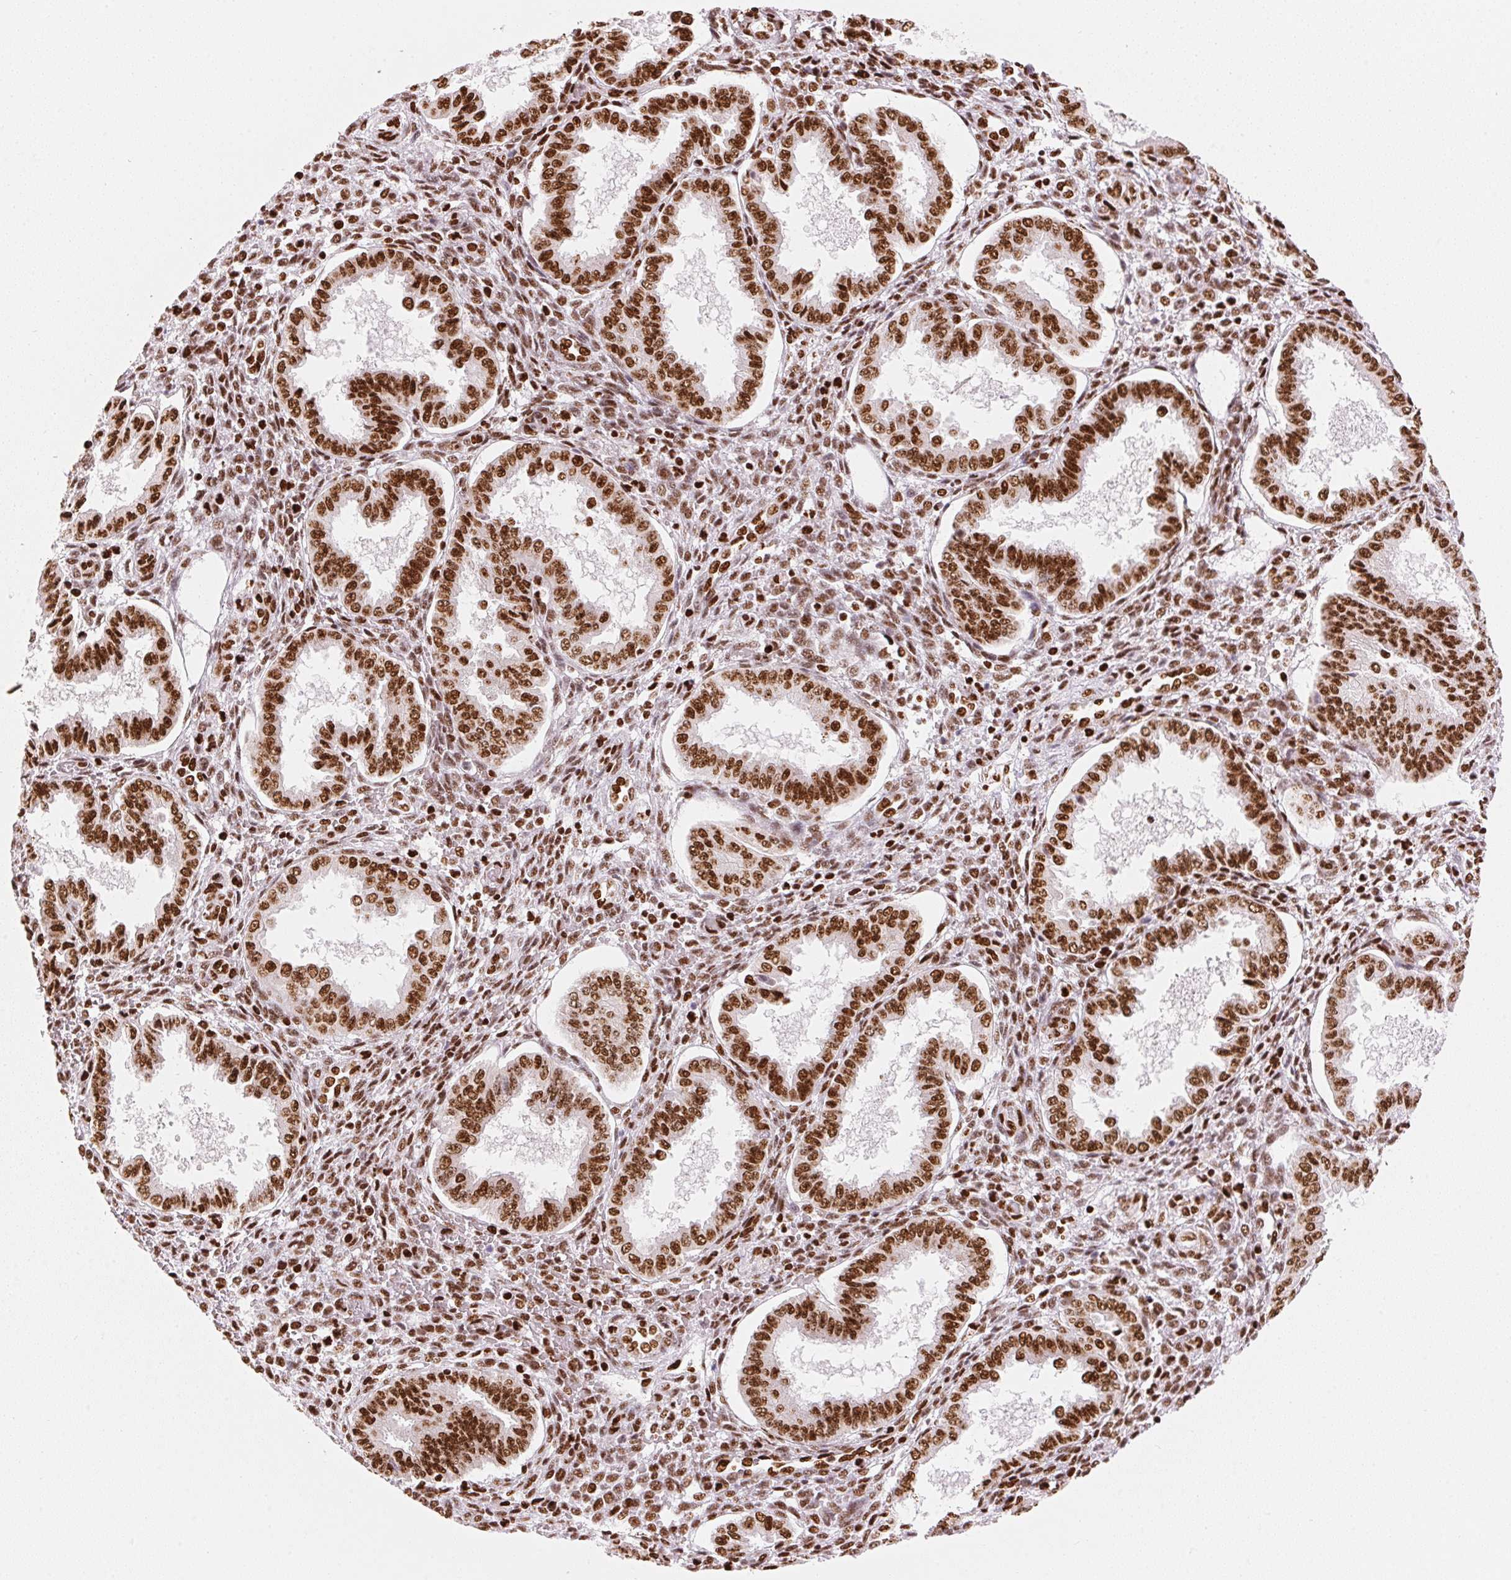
{"staining": {"intensity": "strong", "quantity": ">75%", "location": "nuclear"}, "tissue": "endometrium", "cell_type": "Cells in endometrial stroma", "image_type": "normal", "snomed": [{"axis": "morphology", "description": "Normal tissue, NOS"}, {"axis": "topography", "description": "Endometrium"}], "caption": "The image displays staining of normal endometrium, revealing strong nuclear protein expression (brown color) within cells in endometrial stroma.", "gene": "NXF1", "patient": {"sex": "female", "age": 24}}